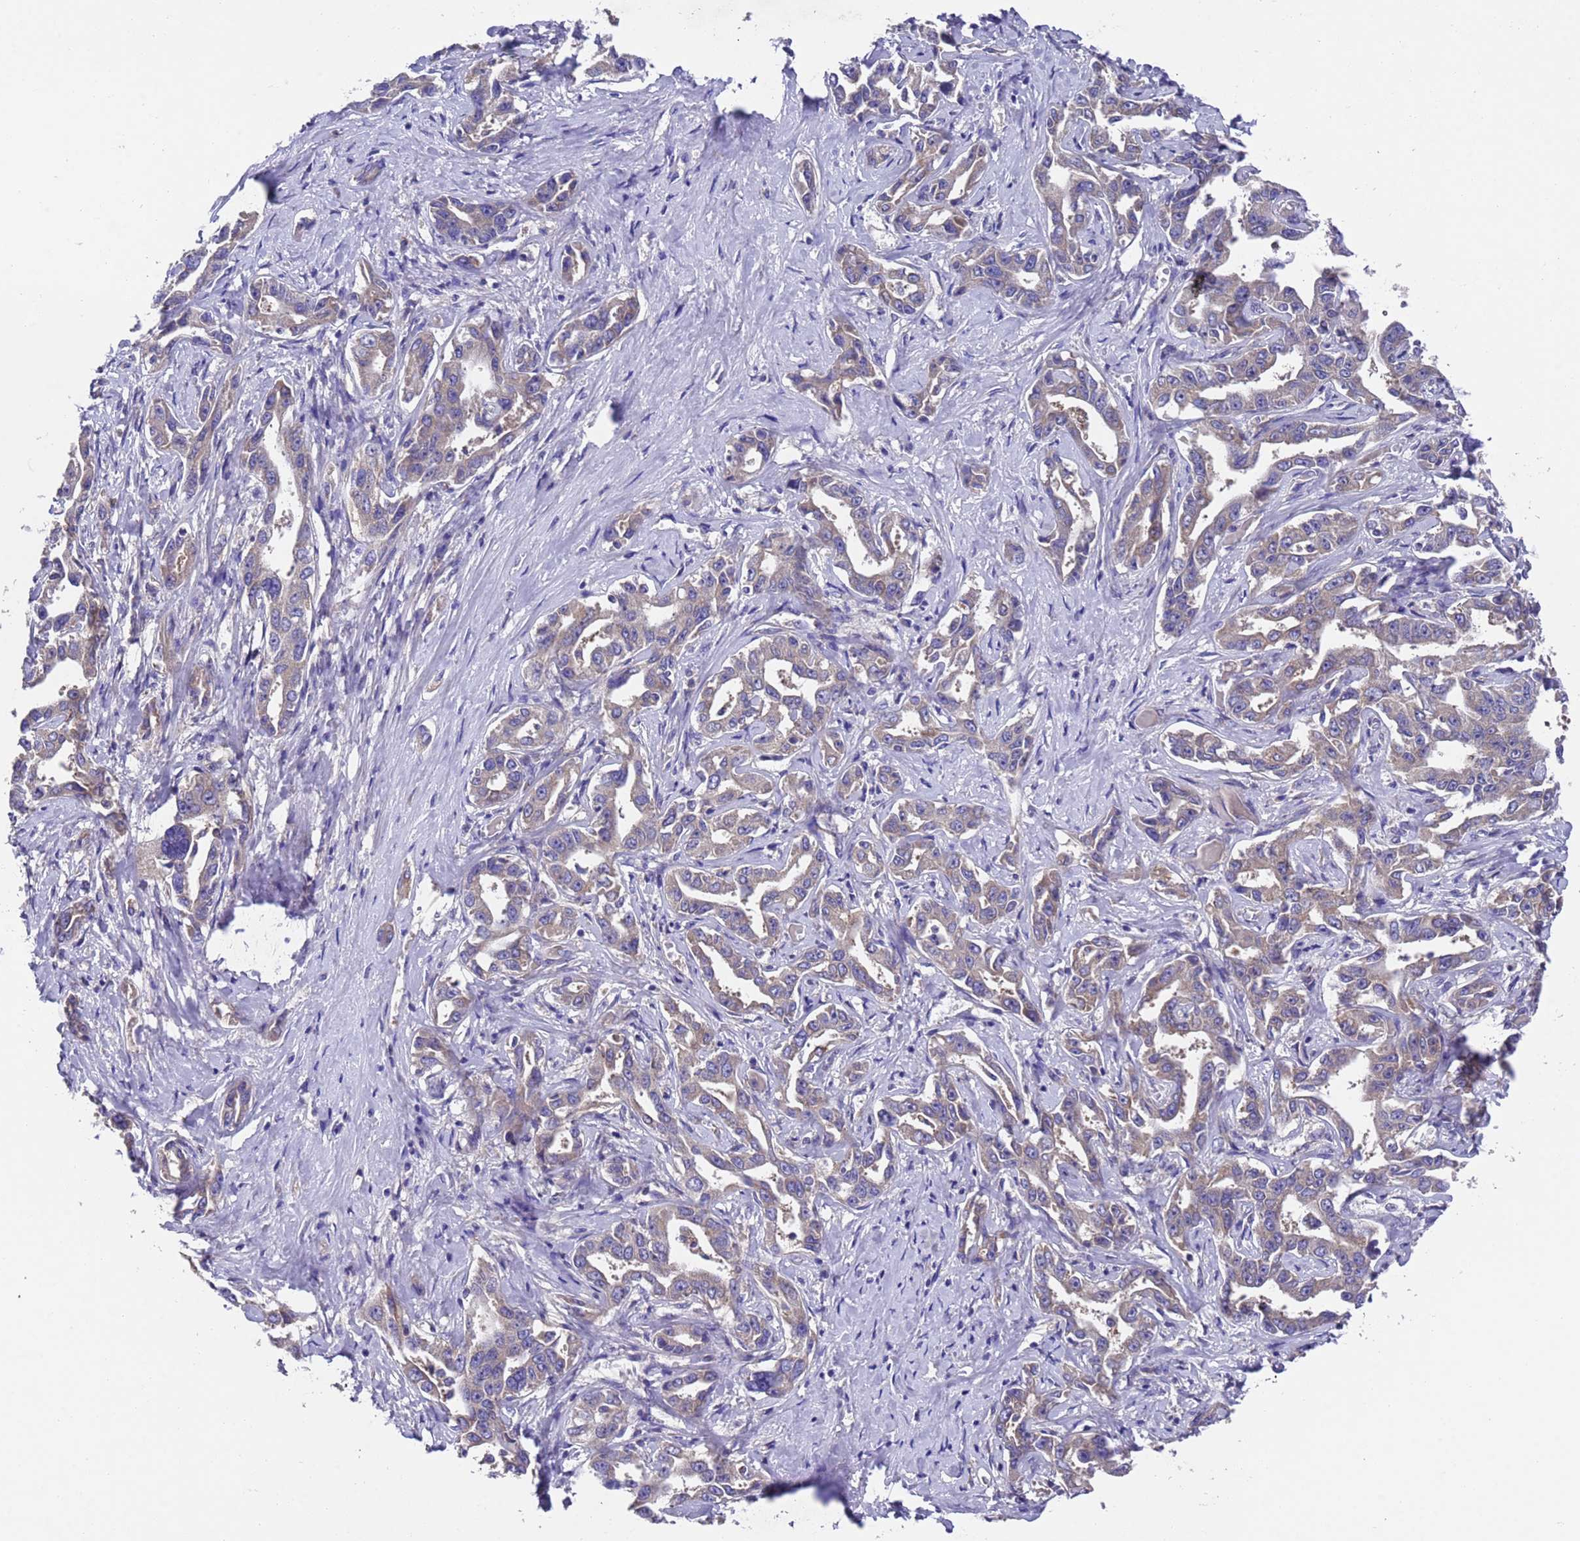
{"staining": {"intensity": "negative", "quantity": "none", "location": "none"}, "tissue": "liver cancer", "cell_type": "Tumor cells", "image_type": "cancer", "snomed": [{"axis": "morphology", "description": "Cholangiocarcinoma"}, {"axis": "topography", "description": "Liver"}], "caption": "This is a image of IHC staining of liver cancer (cholangiocarcinoma), which shows no positivity in tumor cells.", "gene": "DCAF12L2", "patient": {"sex": "male", "age": 59}}